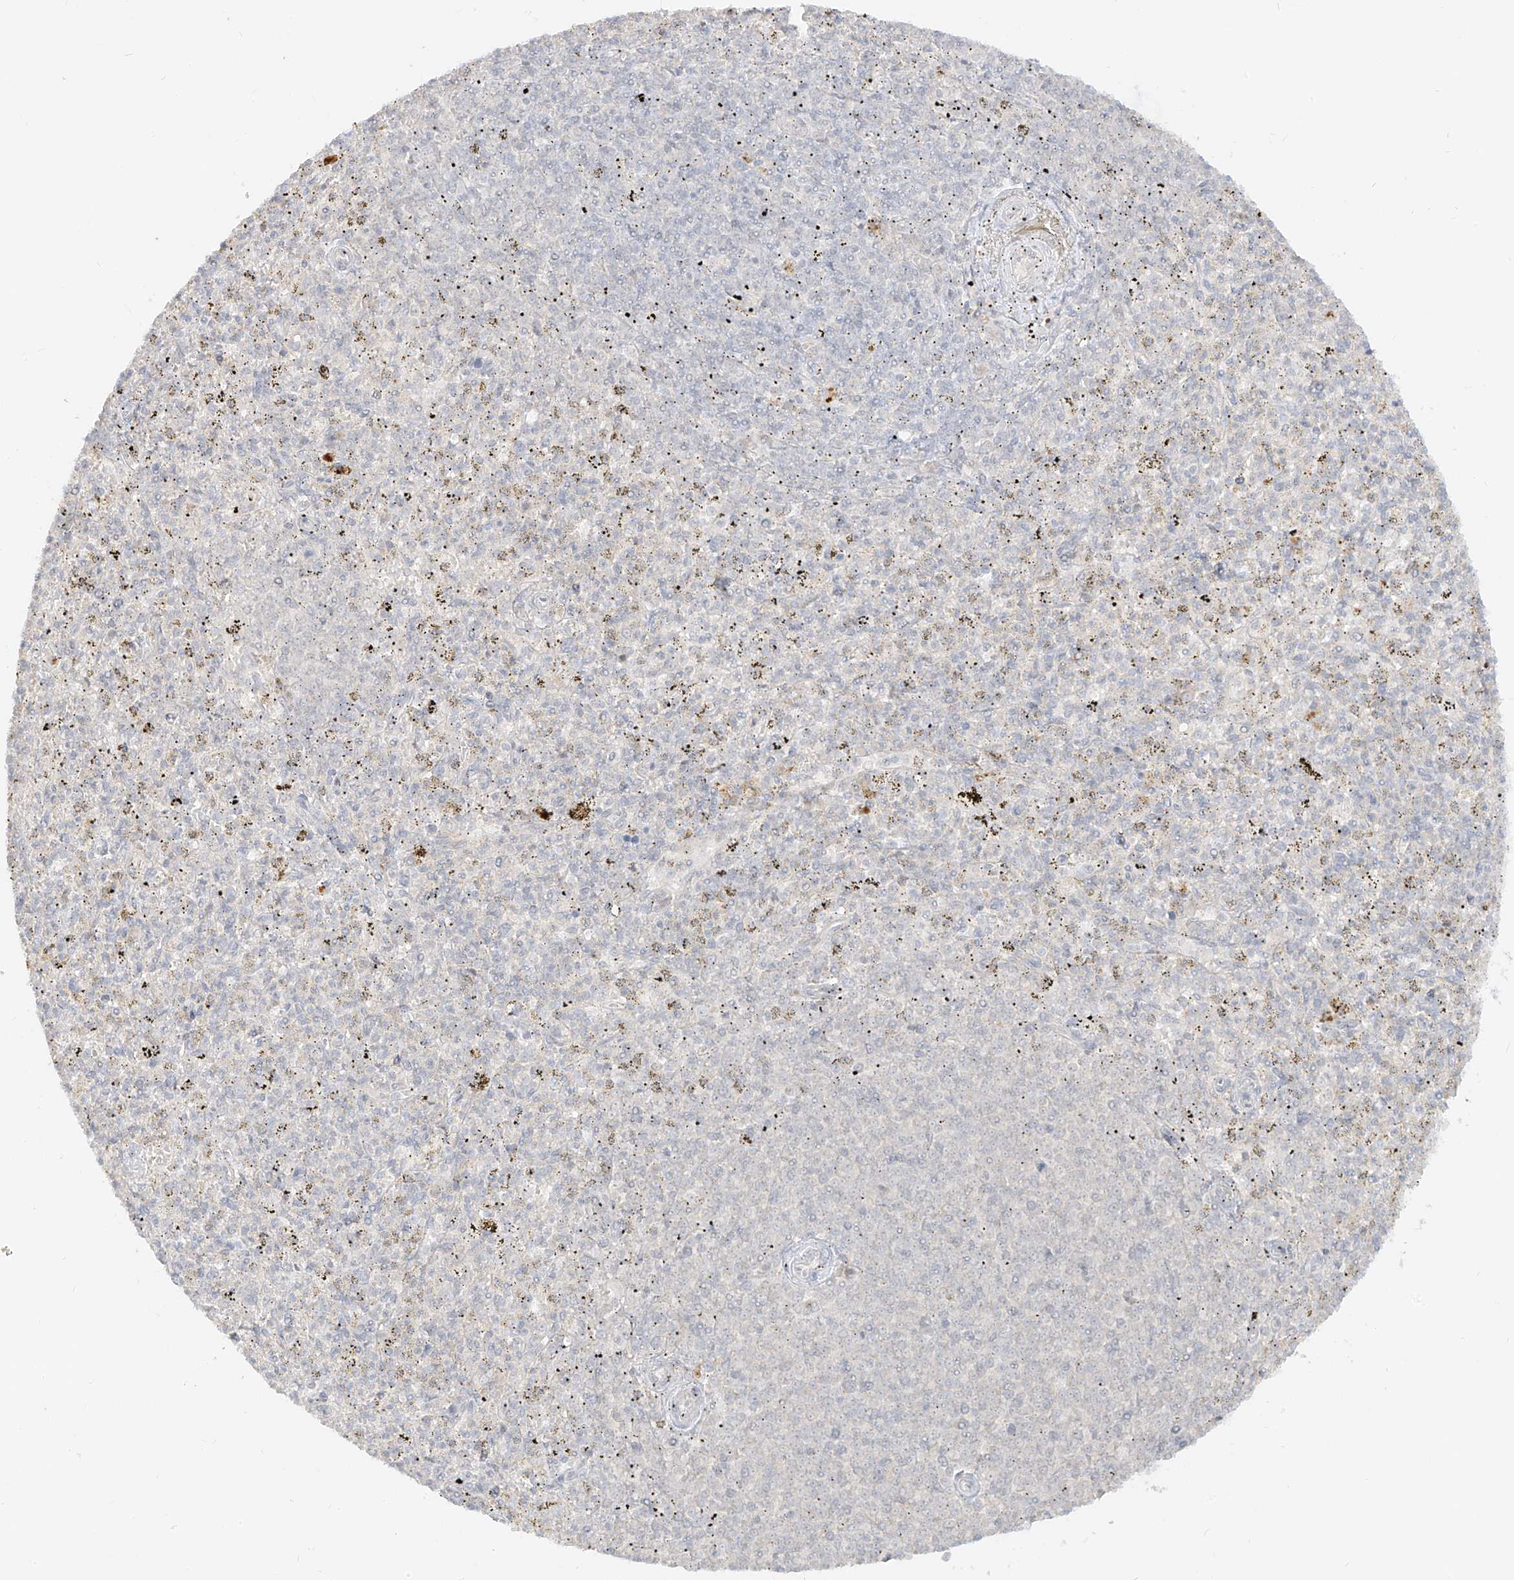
{"staining": {"intensity": "weak", "quantity": "<25%", "location": "cytoplasmic/membranous"}, "tissue": "spleen", "cell_type": "Cells in red pulp", "image_type": "normal", "snomed": [{"axis": "morphology", "description": "Normal tissue, NOS"}, {"axis": "topography", "description": "Spleen"}], "caption": "Protein analysis of unremarkable spleen exhibits no significant expression in cells in red pulp.", "gene": "LIPT1", "patient": {"sex": "male", "age": 72}}